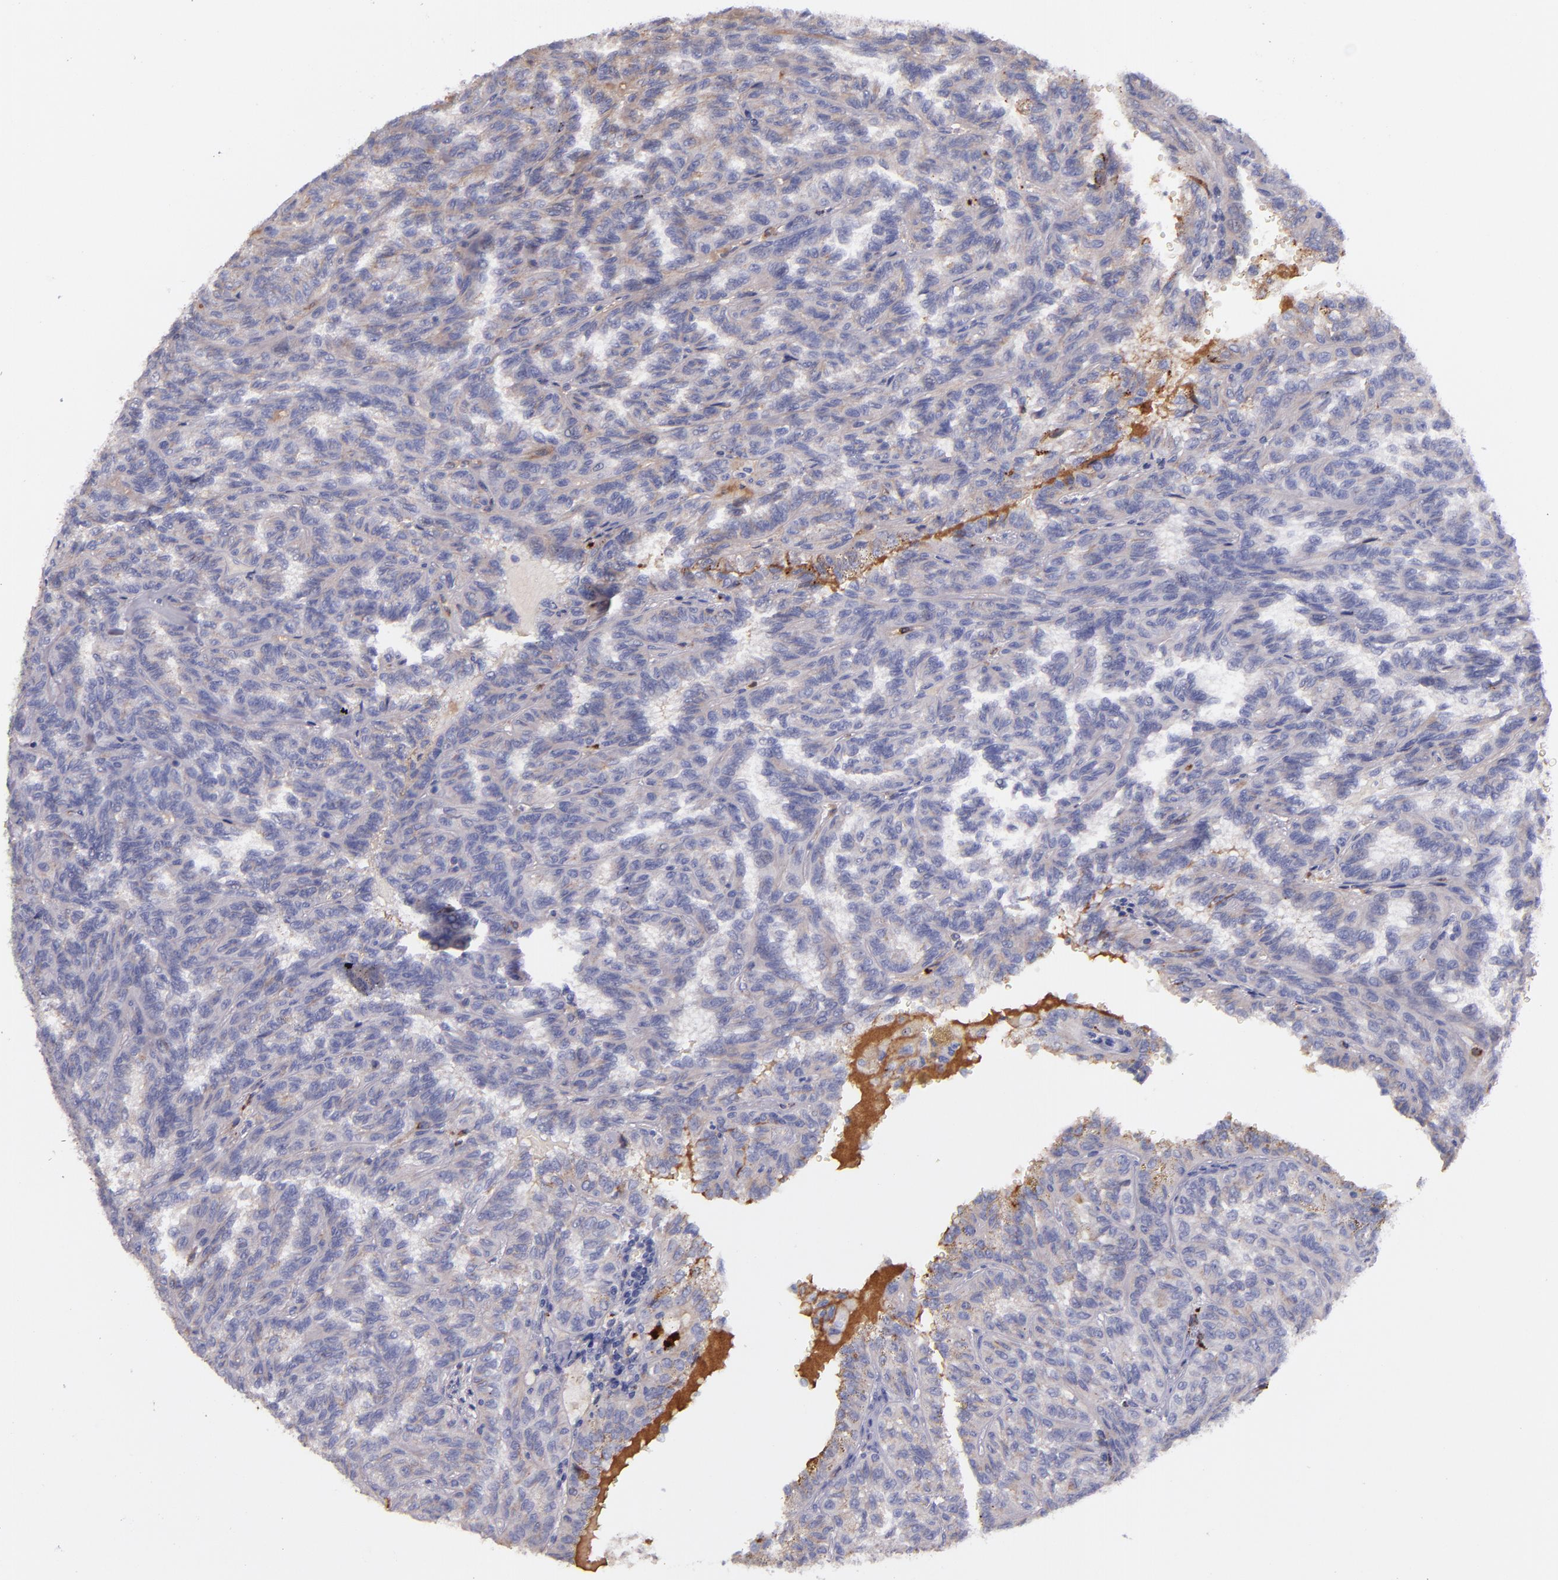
{"staining": {"intensity": "weak", "quantity": ">75%", "location": "cytoplasmic/membranous"}, "tissue": "renal cancer", "cell_type": "Tumor cells", "image_type": "cancer", "snomed": [{"axis": "morphology", "description": "Inflammation, NOS"}, {"axis": "morphology", "description": "Adenocarcinoma, NOS"}, {"axis": "topography", "description": "Kidney"}], "caption": "There is low levels of weak cytoplasmic/membranous positivity in tumor cells of renal cancer, as demonstrated by immunohistochemical staining (brown color).", "gene": "KNG1", "patient": {"sex": "male", "age": 68}}